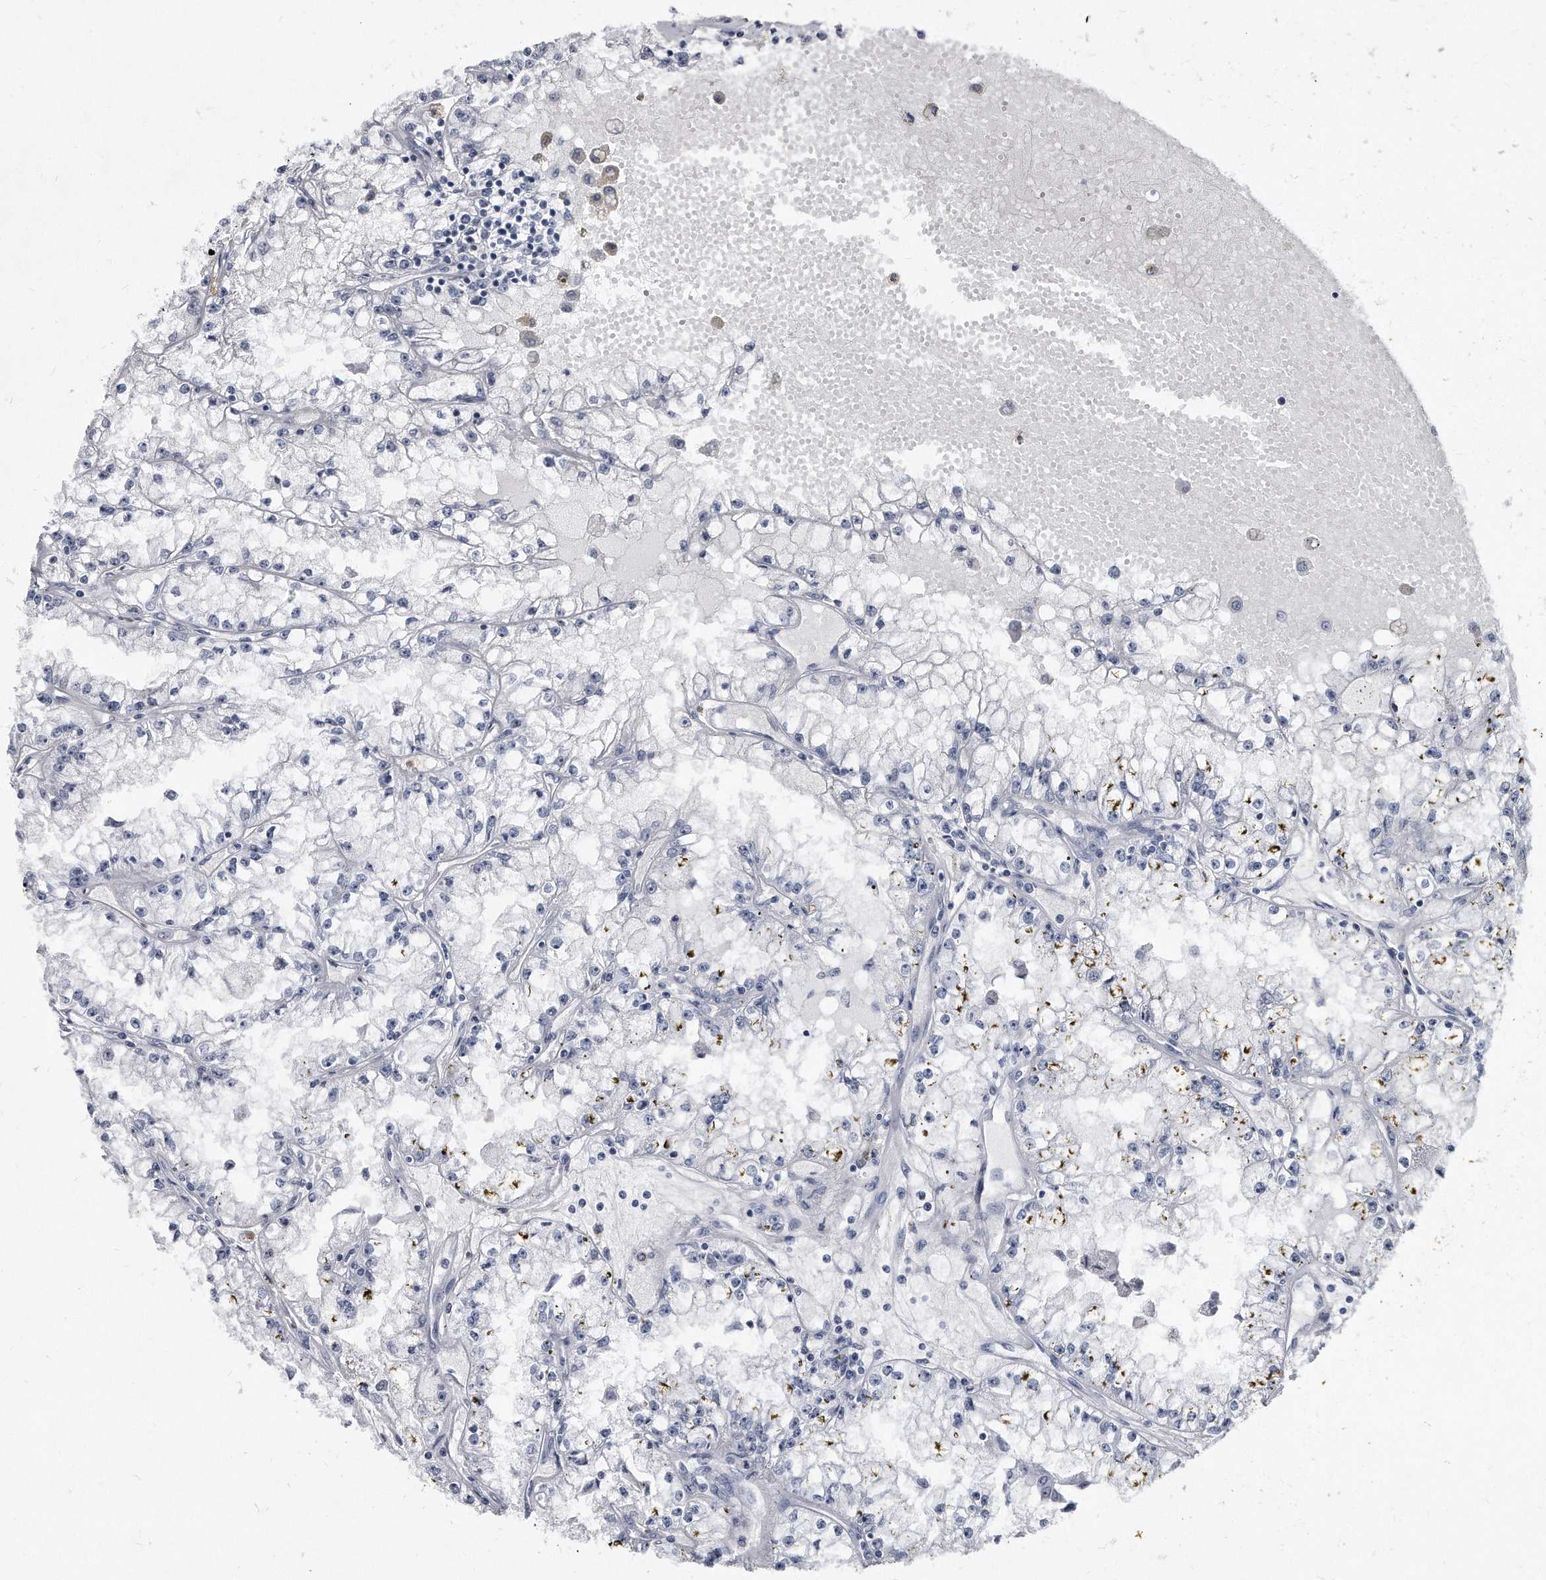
{"staining": {"intensity": "negative", "quantity": "none", "location": "none"}, "tissue": "renal cancer", "cell_type": "Tumor cells", "image_type": "cancer", "snomed": [{"axis": "morphology", "description": "Adenocarcinoma, NOS"}, {"axis": "topography", "description": "Kidney"}], "caption": "An image of human renal cancer (adenocarcinoma) is negative for staining in tumor cells. (IHC, brightfield microscopy, high magnification).", "gene": "KLHDC3", "patient": {"sex": "male", "age": 56}}